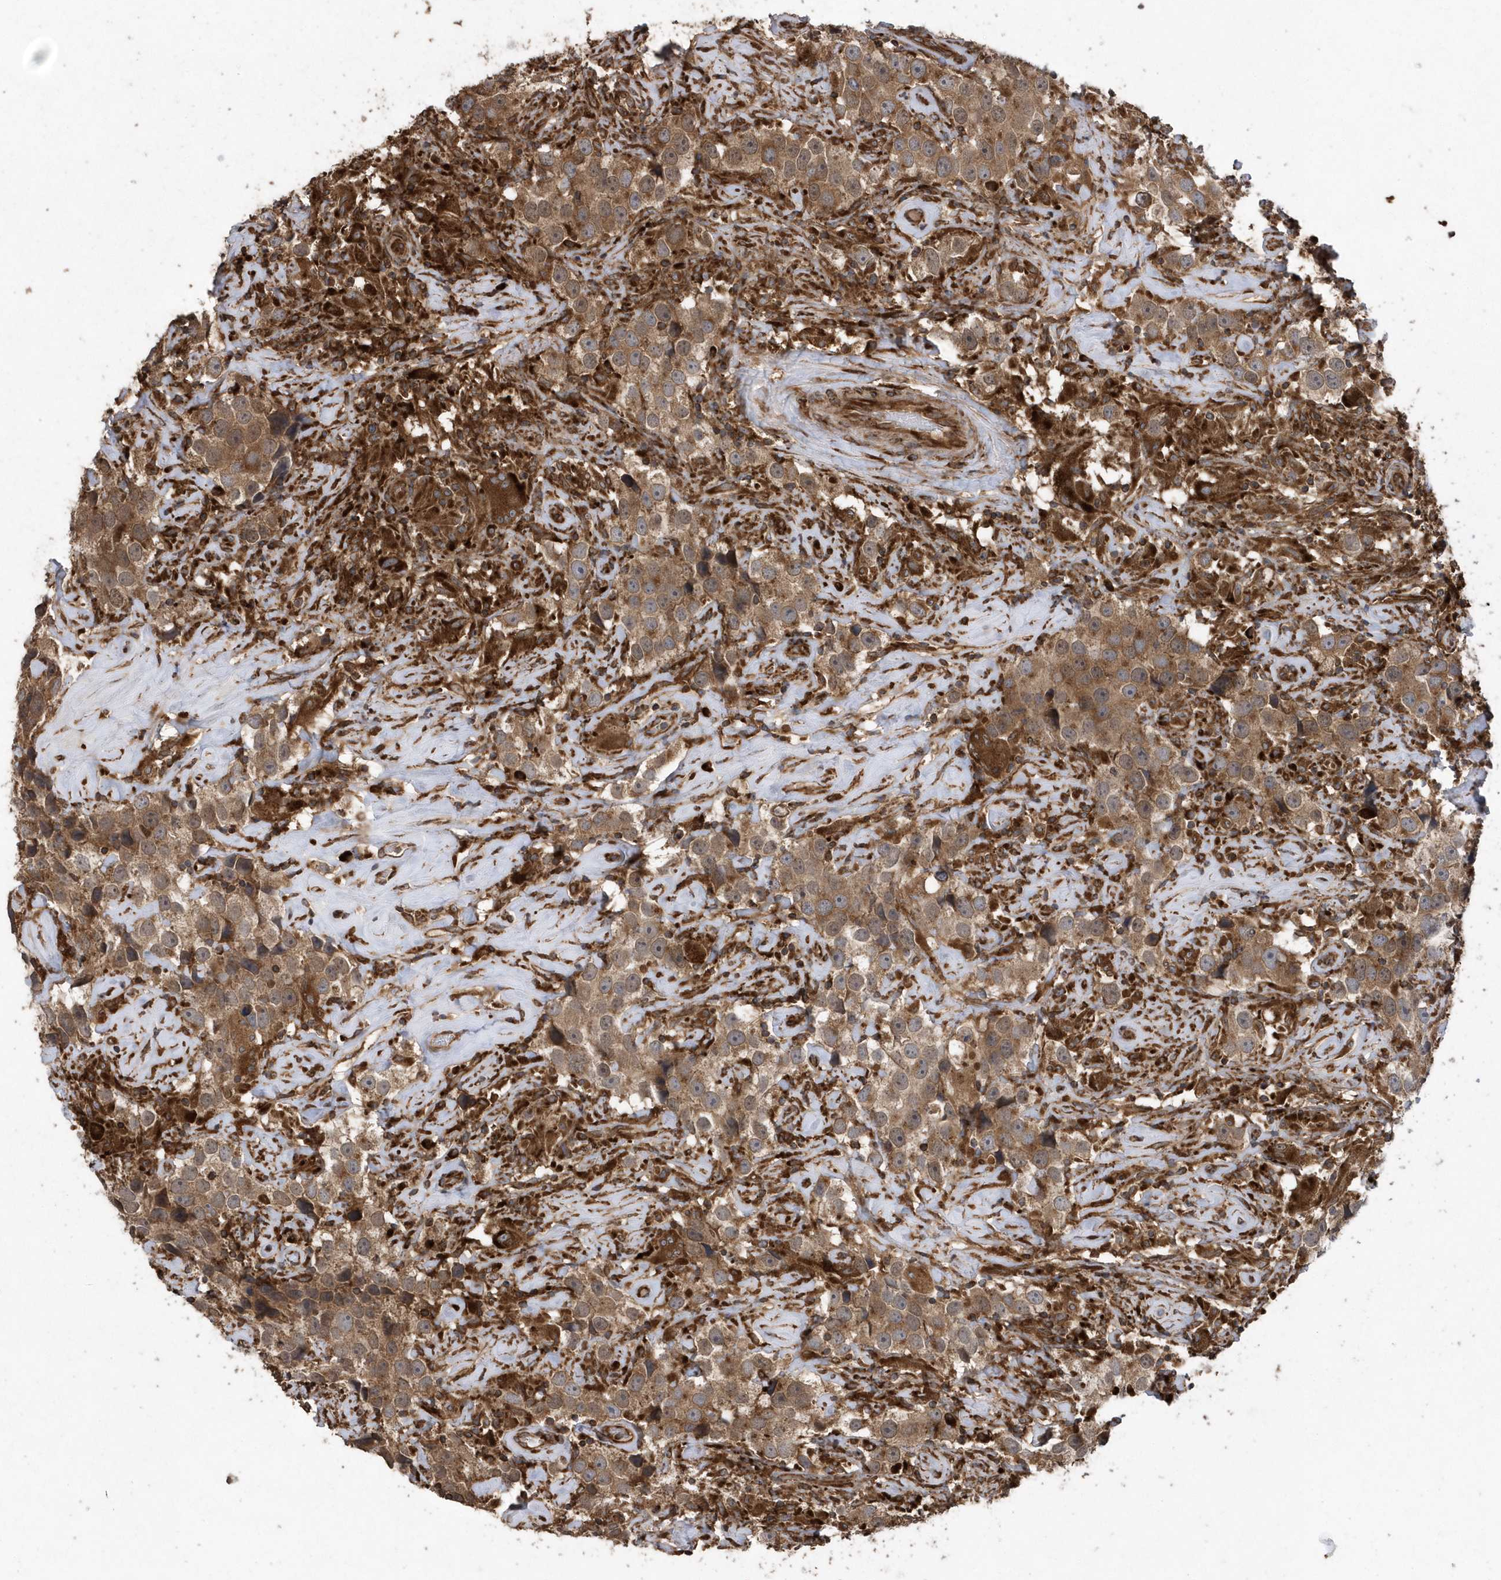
{"staining": {"intensity": "moderate", "quantity": ">75%", "location": "cytoplasmic/membranous"}, "tissue": "testis cancer", "cell_type": "Tumor cells", "image_type": "cancer", "snomed": [{"axis": "morphology", "description": "Seminoma, NOS"}, {"axis": "topography", "description": "Testis"}], "caption": "Testis seminoma stained for a protein (brown) exhibits moderate cytoplasmic/membranous positive expression in approximately >75% of tumor cells.", "gene": "WASHC5", "patient": {"sex": "male", "age": 49}}